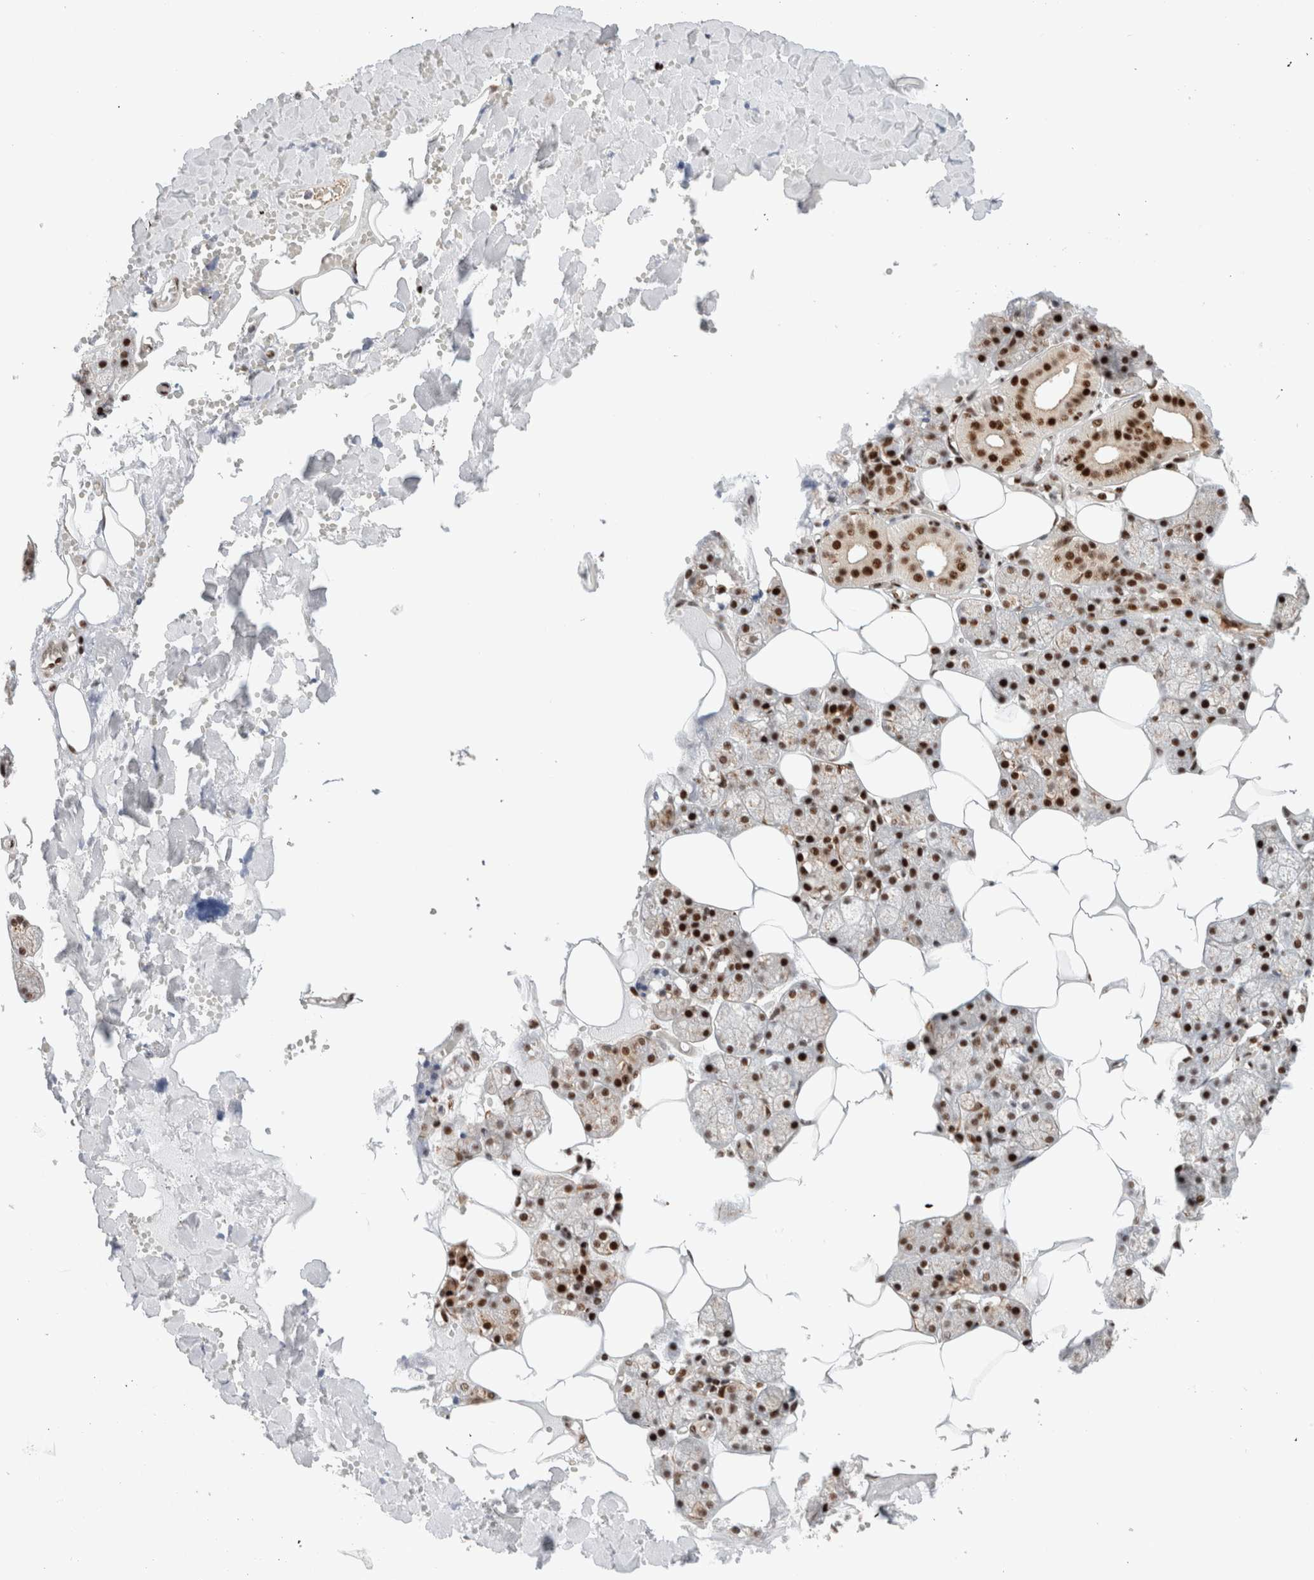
{"staining": {"intensity": "strong", "quantity": "25%-75%", "location": "nuclear"}, "tissue": "salivary gland", "cell_type": "Glandular cells", "image_type": "normal", "snomed": [{"axis": "morphology", "description": "Normal tissue, NOS"}, {"axis": "topography", "description": "Salivary gland"}], "caption": "Normal salivary gland shows strong nuclear positivity in about 25%-75% of glandular cells (IHC, brightfield microscopy, high magnification)..", "gene": "ID3", "patient": {"sex": "male", "age": 62}}